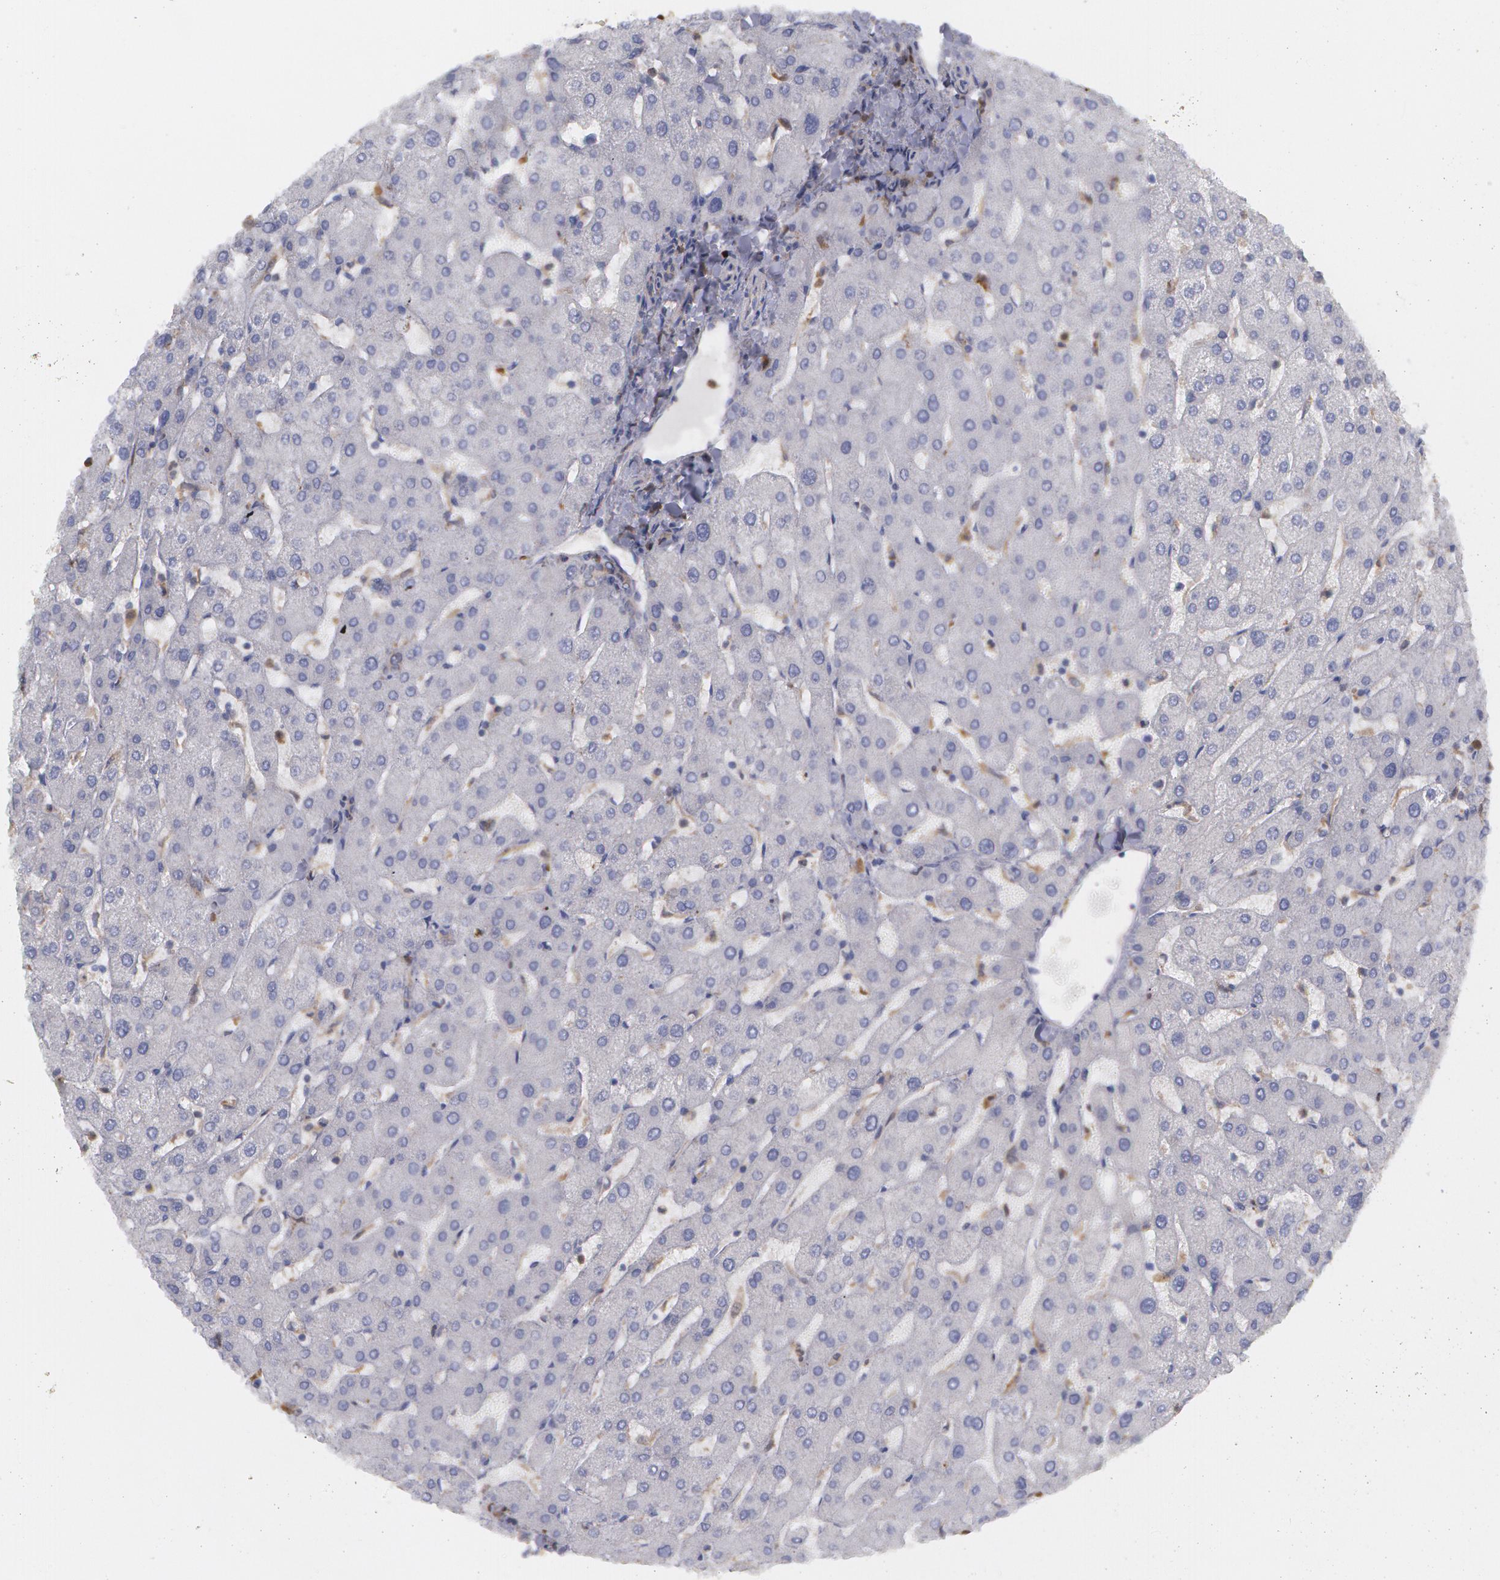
{"staining": {"intensity": "negative", "quantity": "none", "location": "none"}, "tissue": "liver", "cell_type": "Cholangiocytes", "image_type": "normal", "snomed": [{"axis": "morphology", "description": "Normal tissue, NOS"}, {"axis": "topography", "description": "Liver"}], "caption": "High power microscopy micrograph of an immunohistochemistry (IHC) photomicrograph of benign liver, revealing no significant positivity in cholangiocytes. (DAB immunohistochemistry (IHC) with hematoxylin counter stain).", "gene": "SYK", "patient": {"sex": "male", "age": 67}}